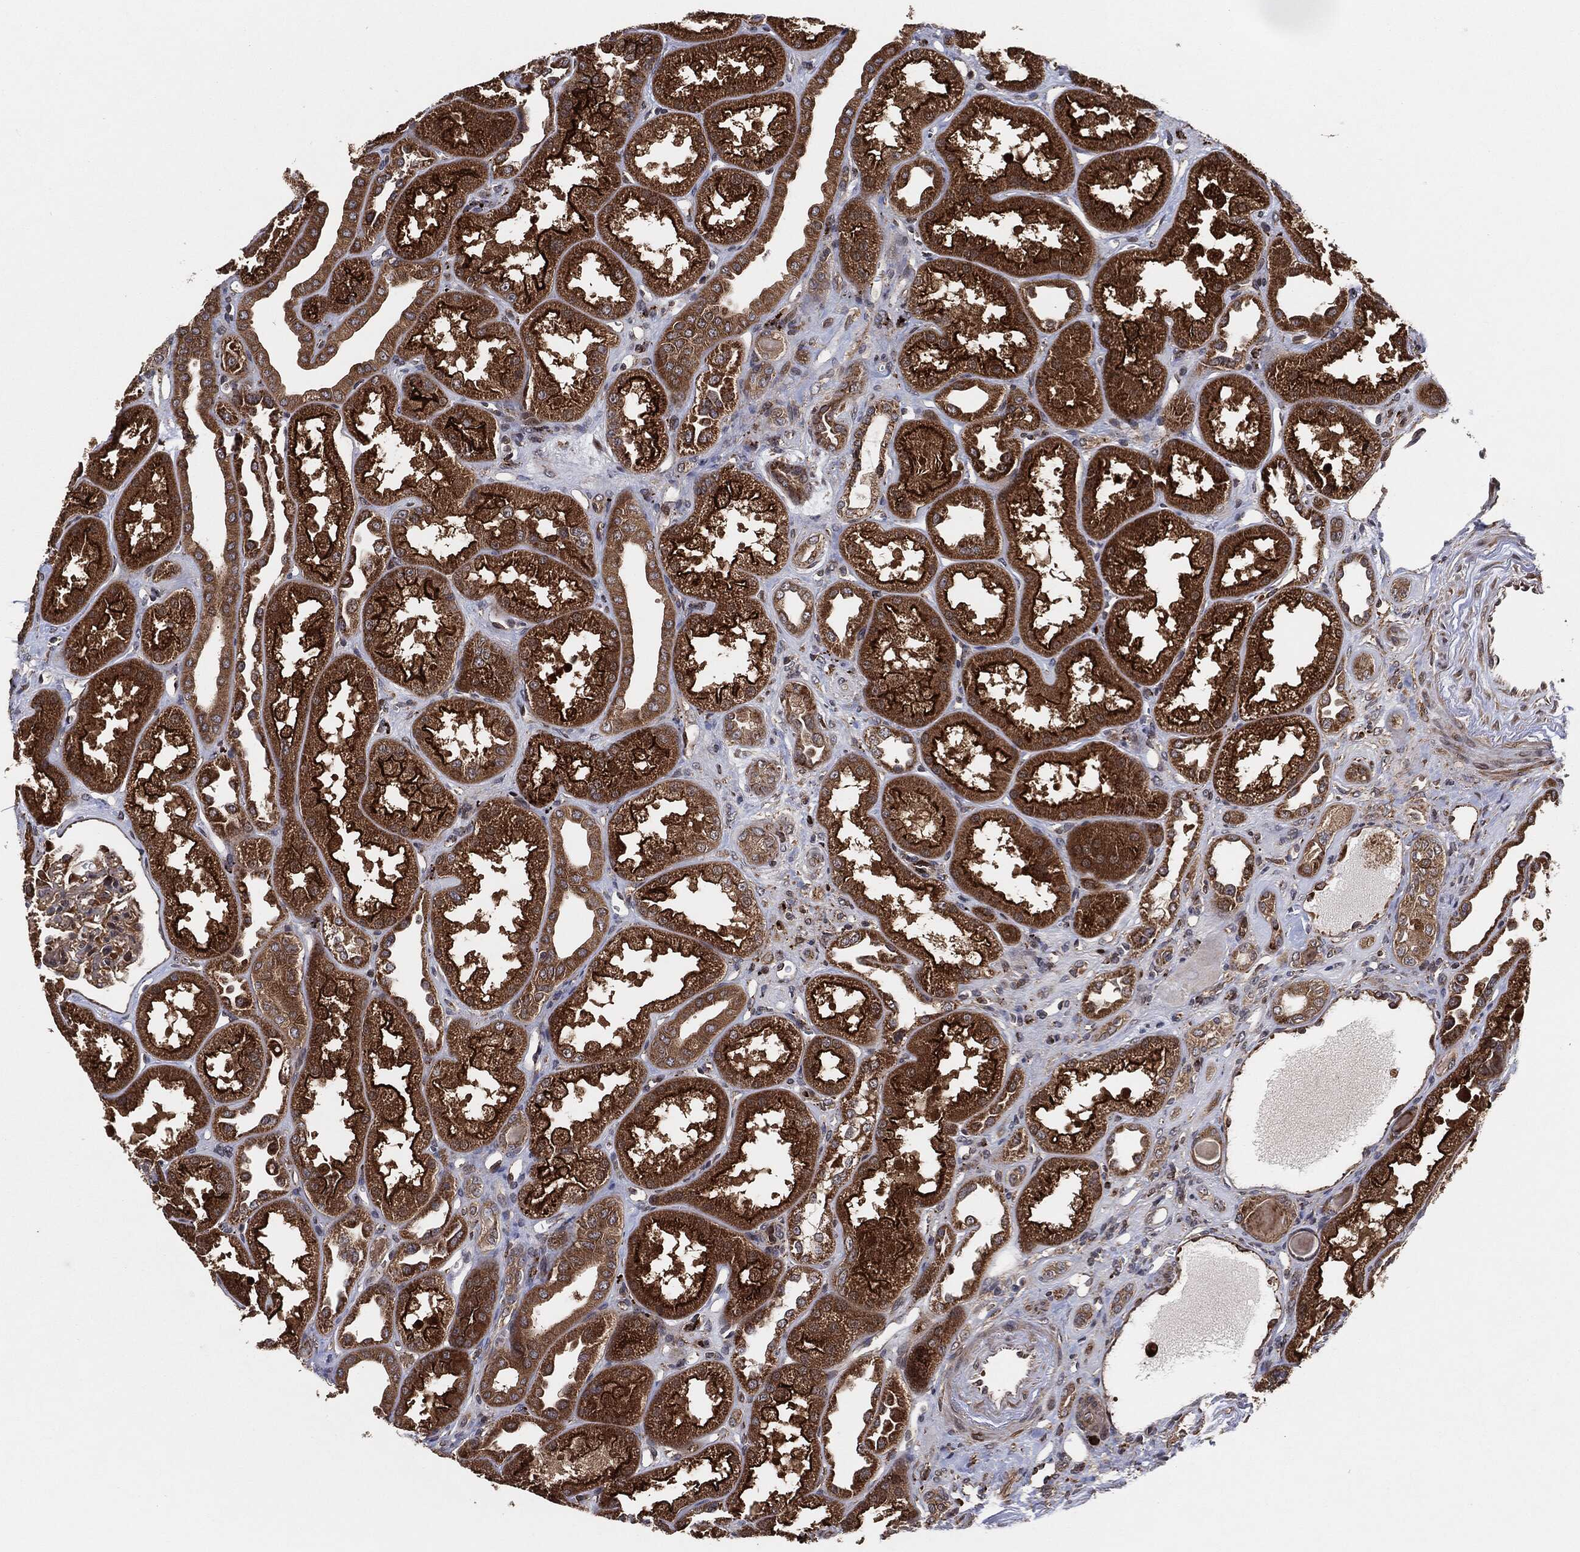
{"staining": {"intensity": "negative", "quantity": "none", "location": "none"}, "tissue": "kidney", "cell_type": "Cells in glomeruli", "image_type": "normal", "snomed": [{"axis": "morphology", "description": "Normal tissue, NOS"}, {"axis": "topography", "description": "Kidney"}], "caption": "Immunohistochemistry (IHC) of normal kidney displays no expression in cells in glomeruli.", "gene": "BCAR1", "patient": {"sex": "male", "age": 61}}